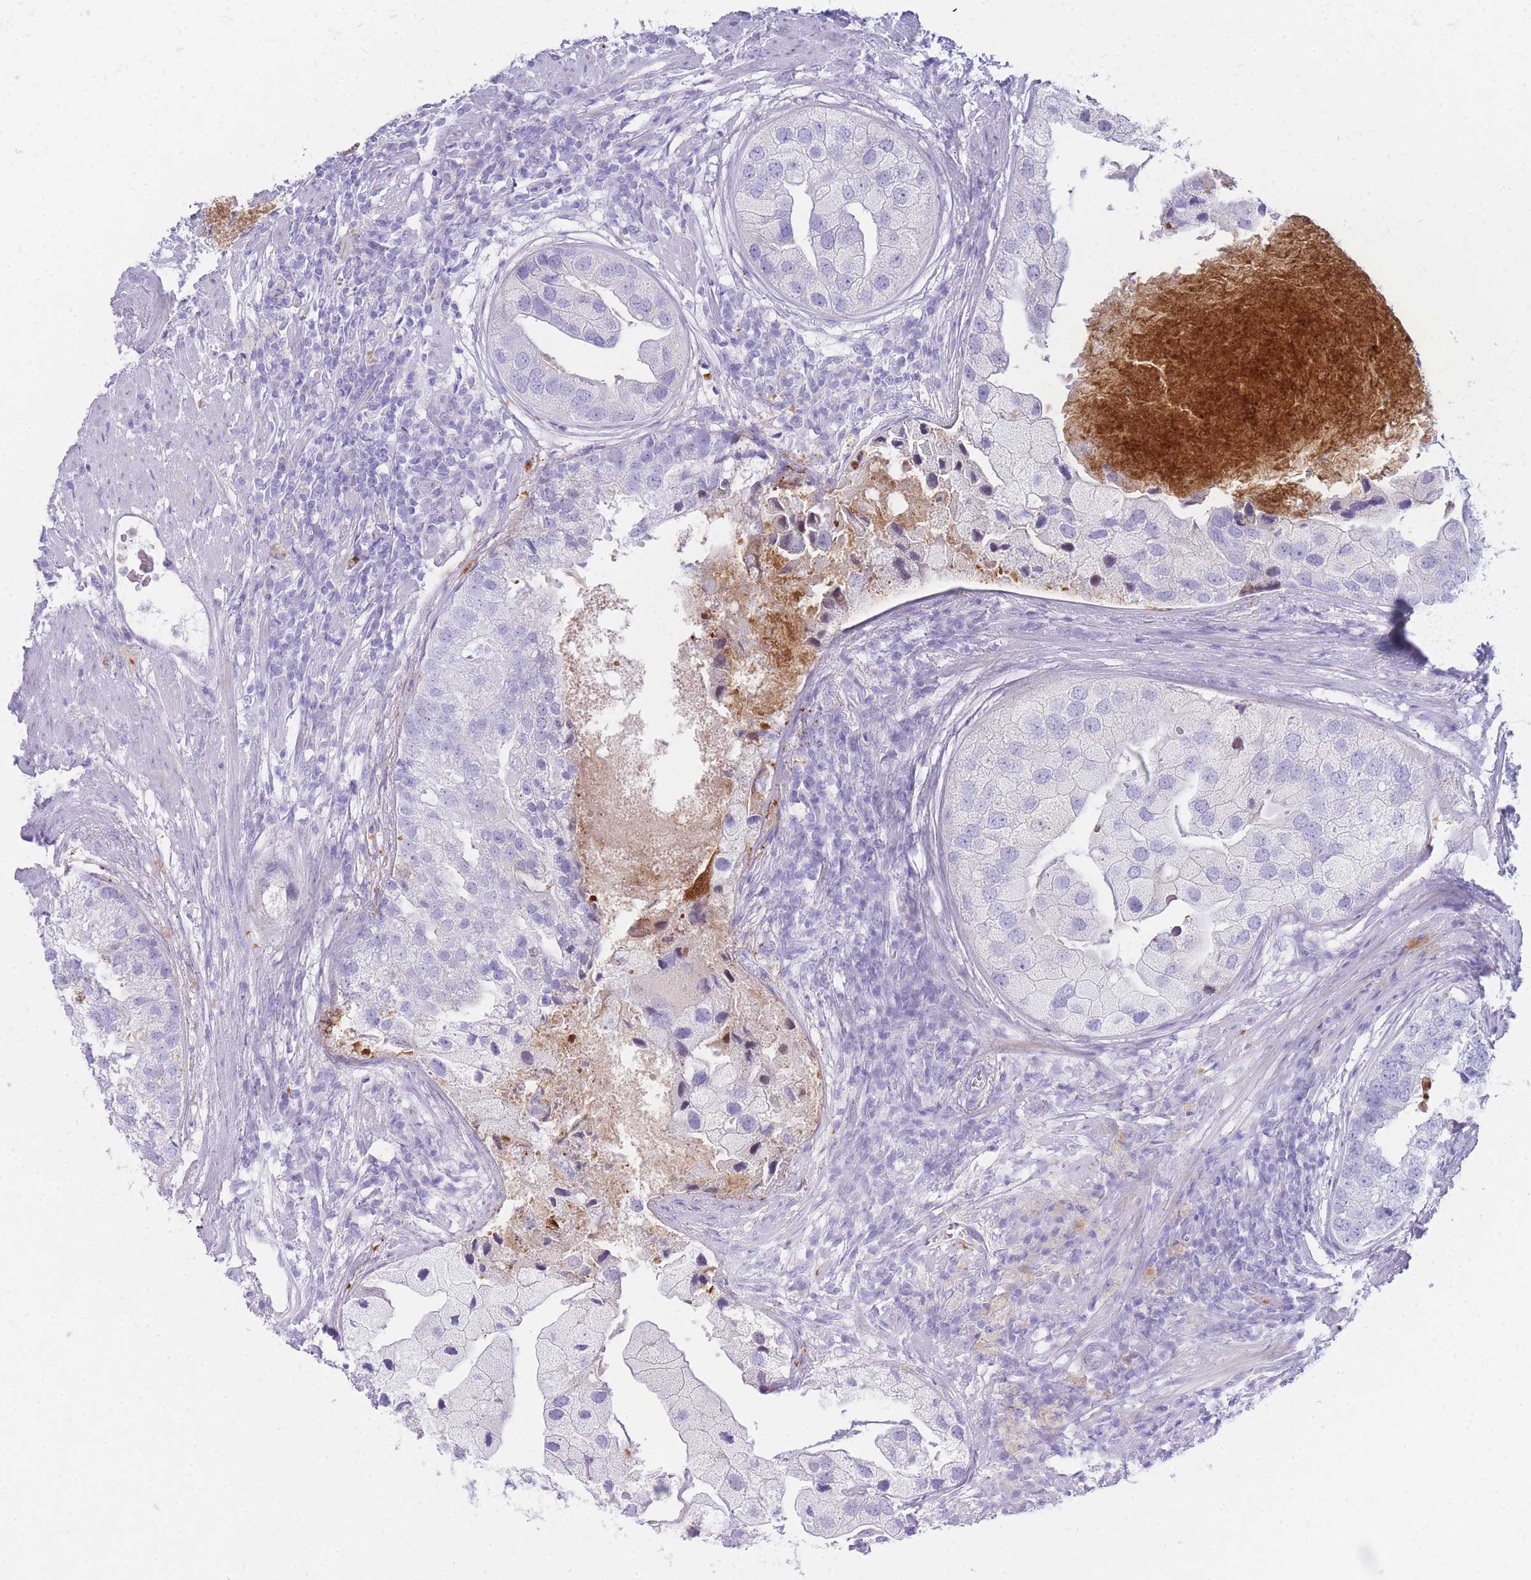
{"staining": {"intensity": "negative", "quantity": "none", "location": "none"}, "tissue": "prostate cancer", "cell_type": "Tumor cells", "image_type": "cancer", "snomed": [{"axis": "morphology", "description": "Adenocarcinoma, High grade"}, {"axis": "topography", "description": "Prostate"}], "caption": "DAB immunohistochemical staining of human prostate cancer (adenocarcinoma (high-grade)) displays no significant staining in tumor cells. The staining is performed using DAB brown chromogen with nuclei counter-stained in using hematoxylin.", "gene": "NKX1-2", "patient": {"sex": "male", "age": 62}}